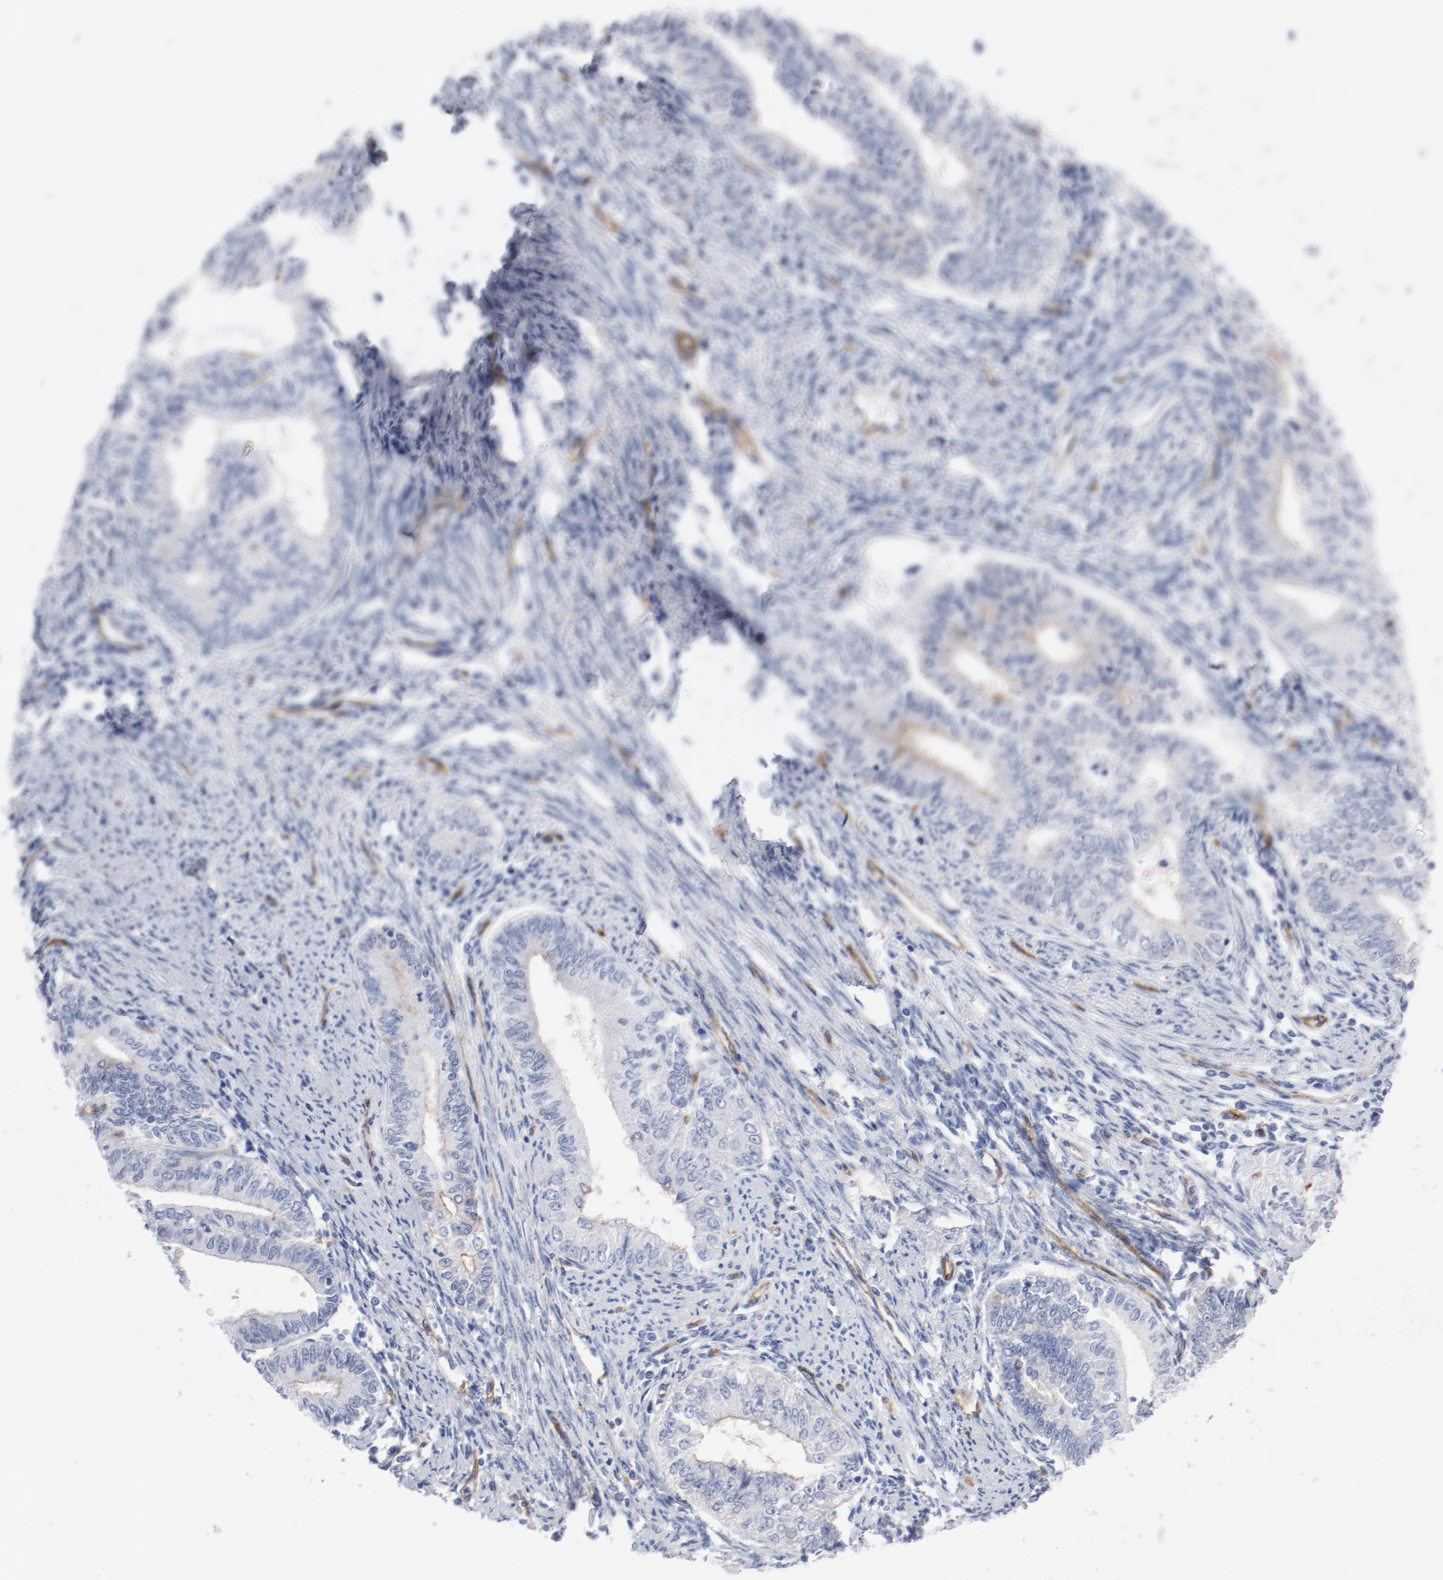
{"staining": {"intensity": "moderate", "quantity": "<25%", "location": "cytoplasmic/membranous"}, "tissue": "endometrial cancer", "cell_type": "Tumor cells", "image_type": "cancer", "snomed": [{"axis": "morphology", "description": "Adenocarcinoma, NOS"}, {"axis": "topography", "description": "Endometrium"}], "caption": "Approximately <25% of tumor cells in endometrial cancer demonstrate moderate cytoplasmic/membranous protein staining as visualized by brown immunohistochemical staining.", "gene": "SHANK3", "patient": {"sex": "female", "age": 66}}